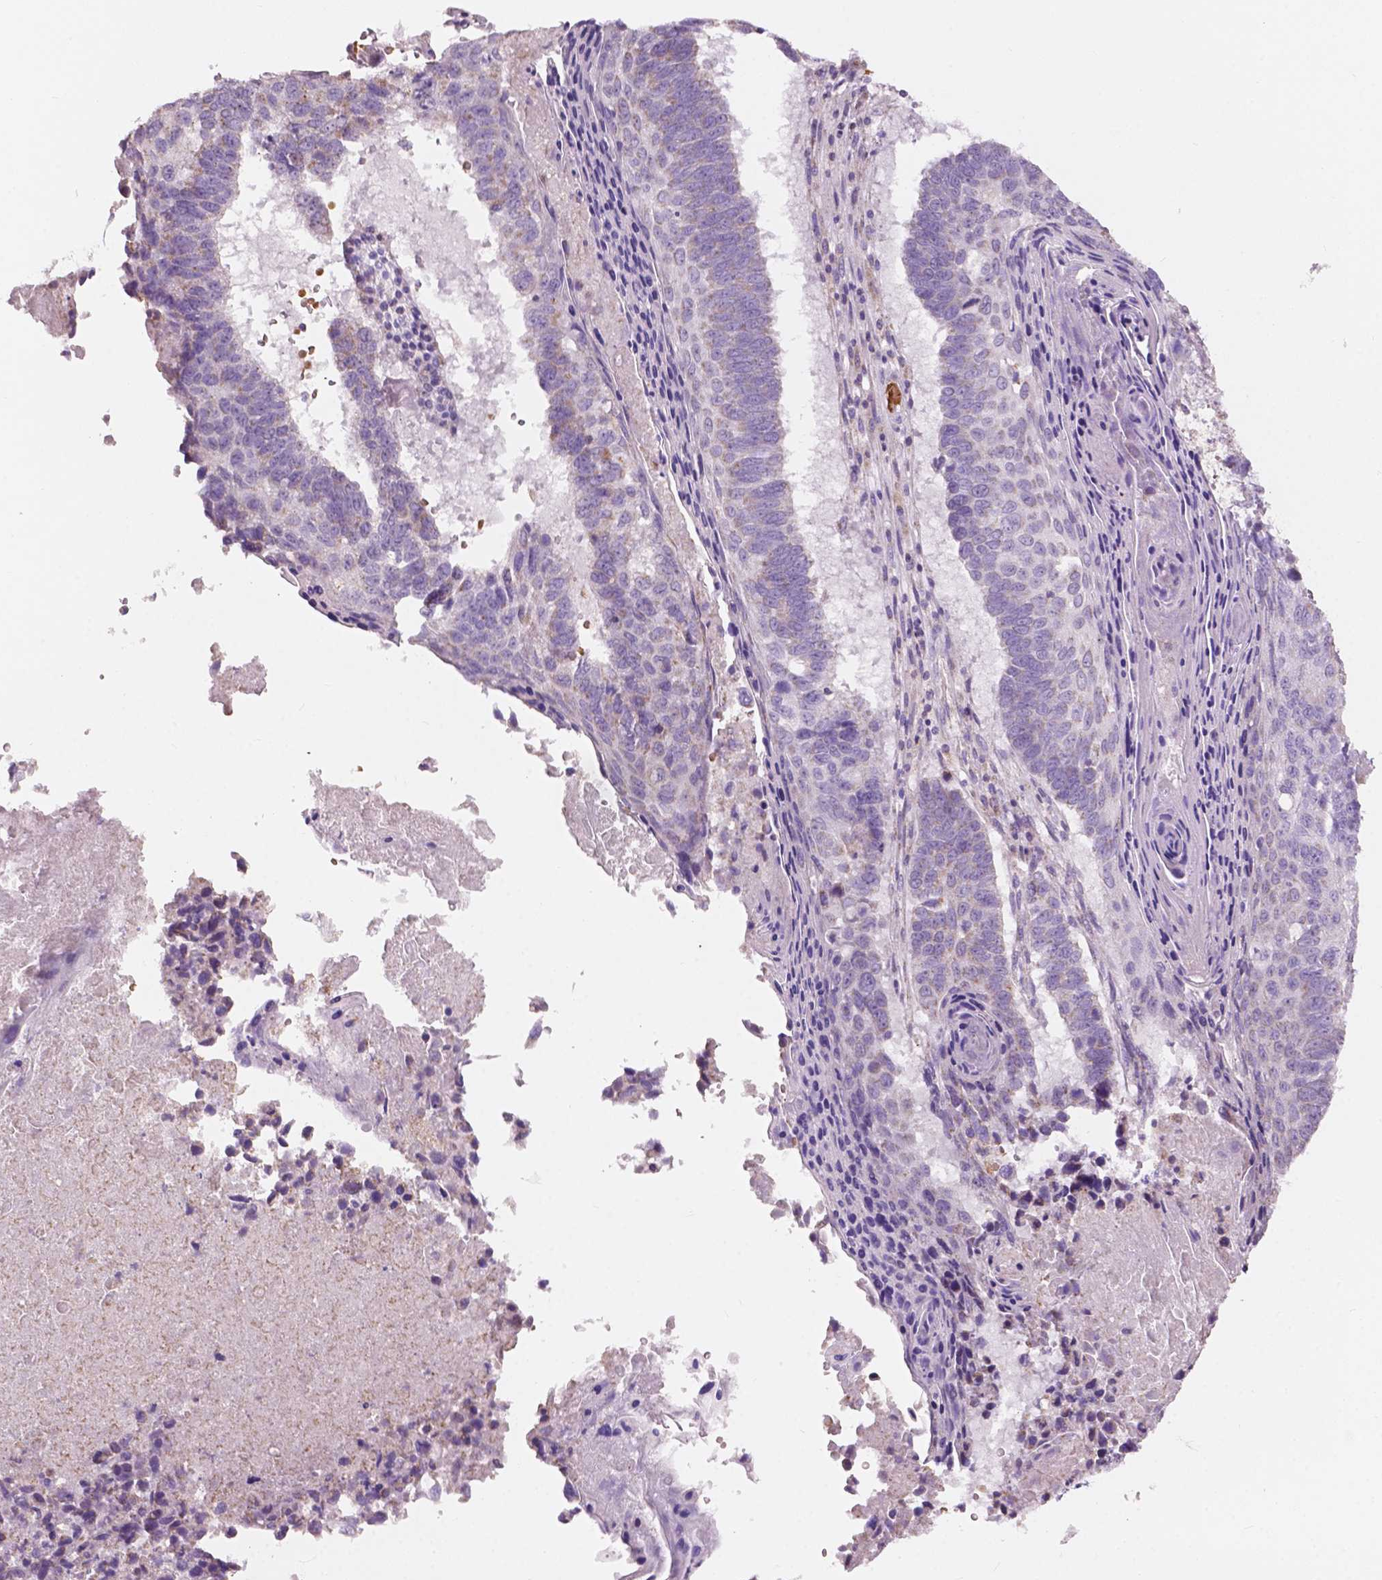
{"staining": {"intensity": "negative", "quantity": "none", "location": "none"}, "tissue": "lung cancer", "cell_type": "Tumor cells", "image_type": "cancer", "snomed": [{"axis": "morphology", "description": "Squamous cell carcinoma, NOS"}, {"axis": "topography", "description": "Lung"}], "caption": "Immunohistochemistry (IHC) histopathology image of human lung cancer stained for a protein (brown), which shows no staining in tumor cells. The staining is performed using DAB (3,3'-diaminobenzidine) brown chromogen with nuclei counter-stained in using hematoxylin.", "gene": "NDUFS1", "patient": {"sex": "male", "age": 73}}